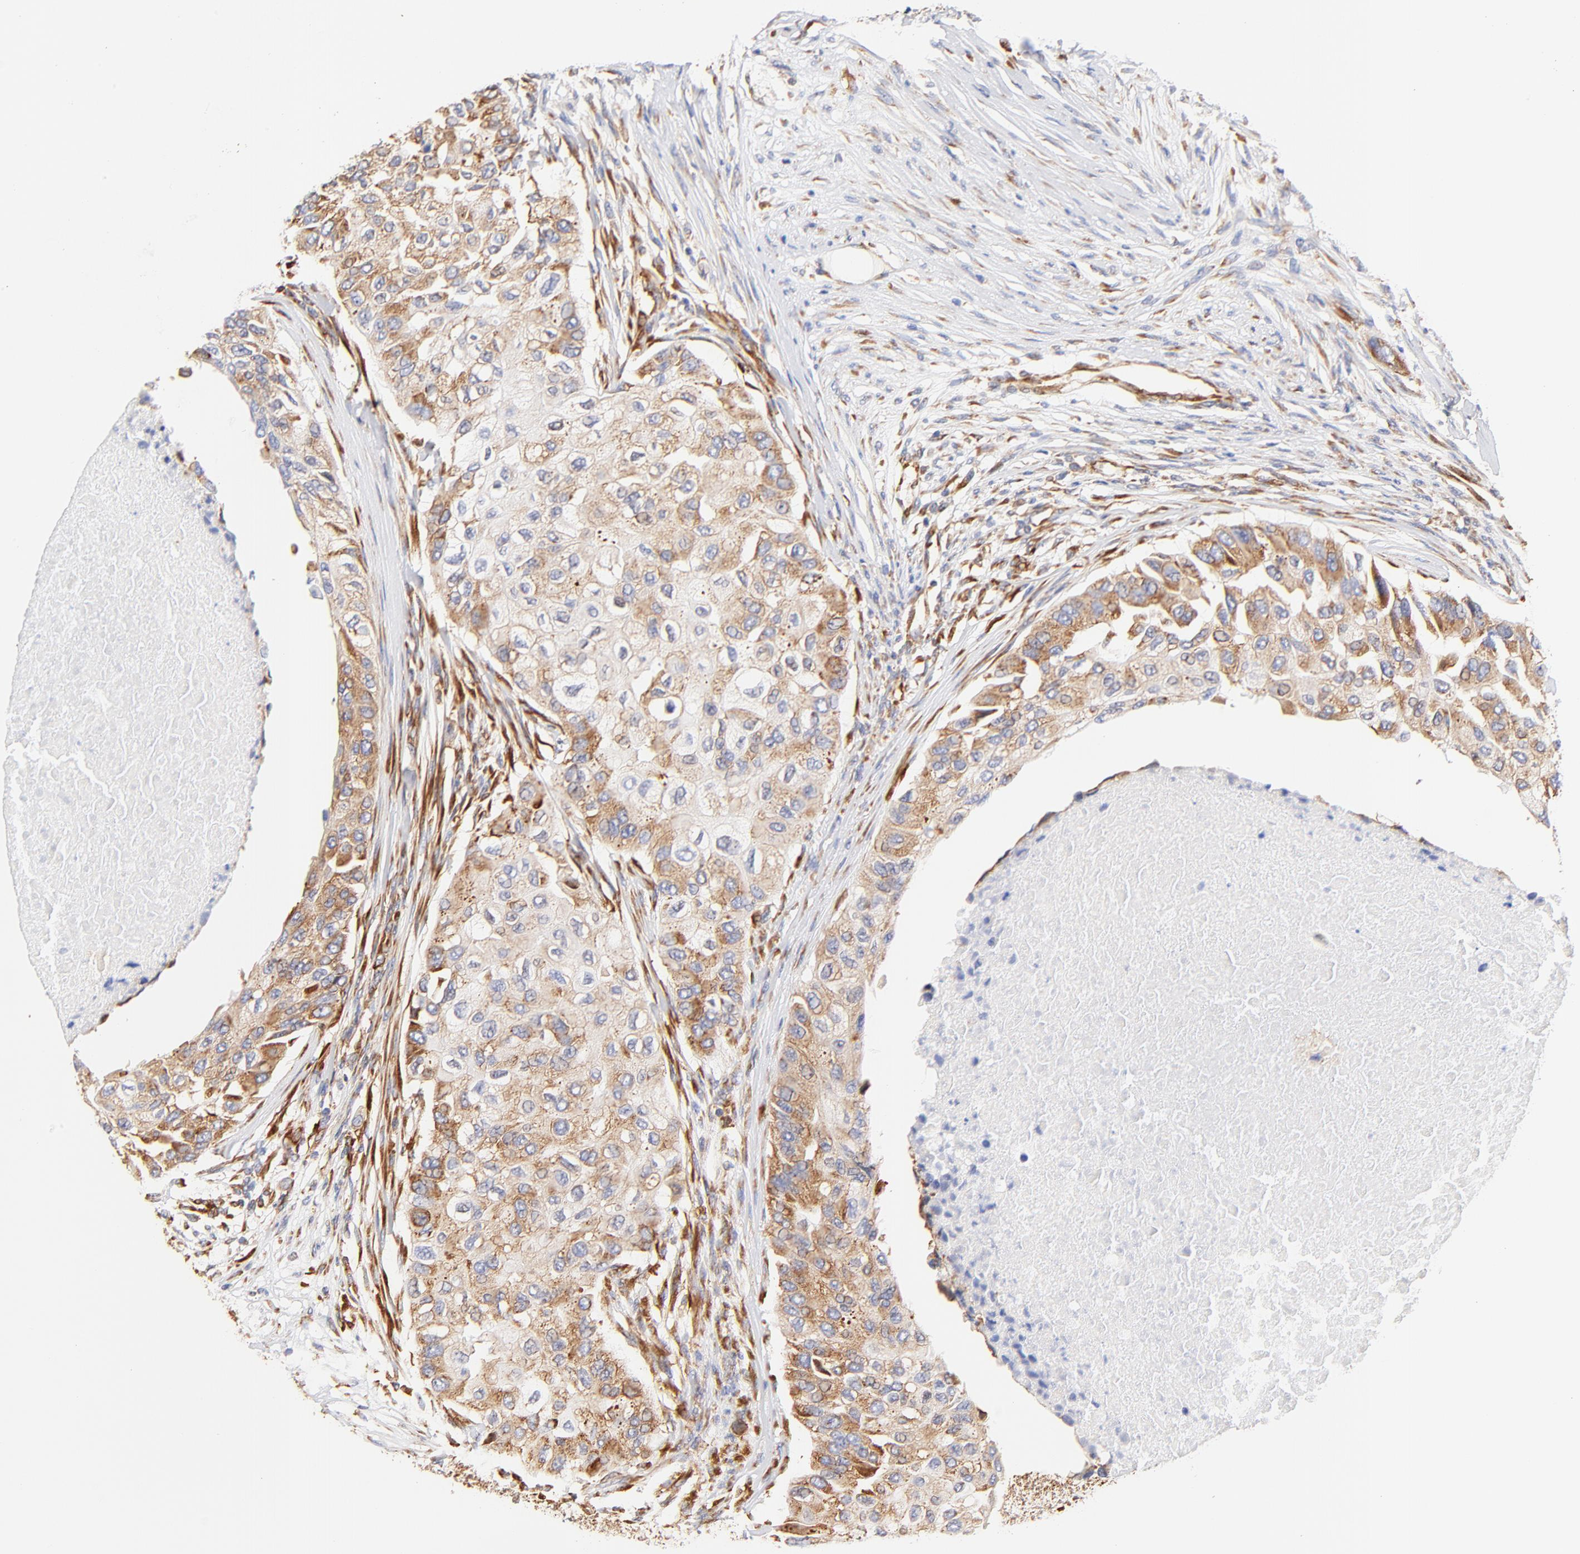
{"staining": {"intensity": "moderate", "quantity": ">75%", "location": "cytoplasmic/membranous"}, "tissue": "breast cancer", "cell_type": "Tumor cells", "image_type": "cancer", "snomed": [{"axis": "morphology", "description": "Normal tissue, NOS"}, {"axis": "morphology", "description": "Duct carcinoma"}, {"axis": "topography", "description": "Breast"}], "caption": "Intraductal carcinoma (breast) stained for a protein (brown) shows moderate cytoplasmic/membranous positive staining in approximately >75% of tumor cells.", "gene": "RPL27", "patient": {"sex": "female", "age": 49}}